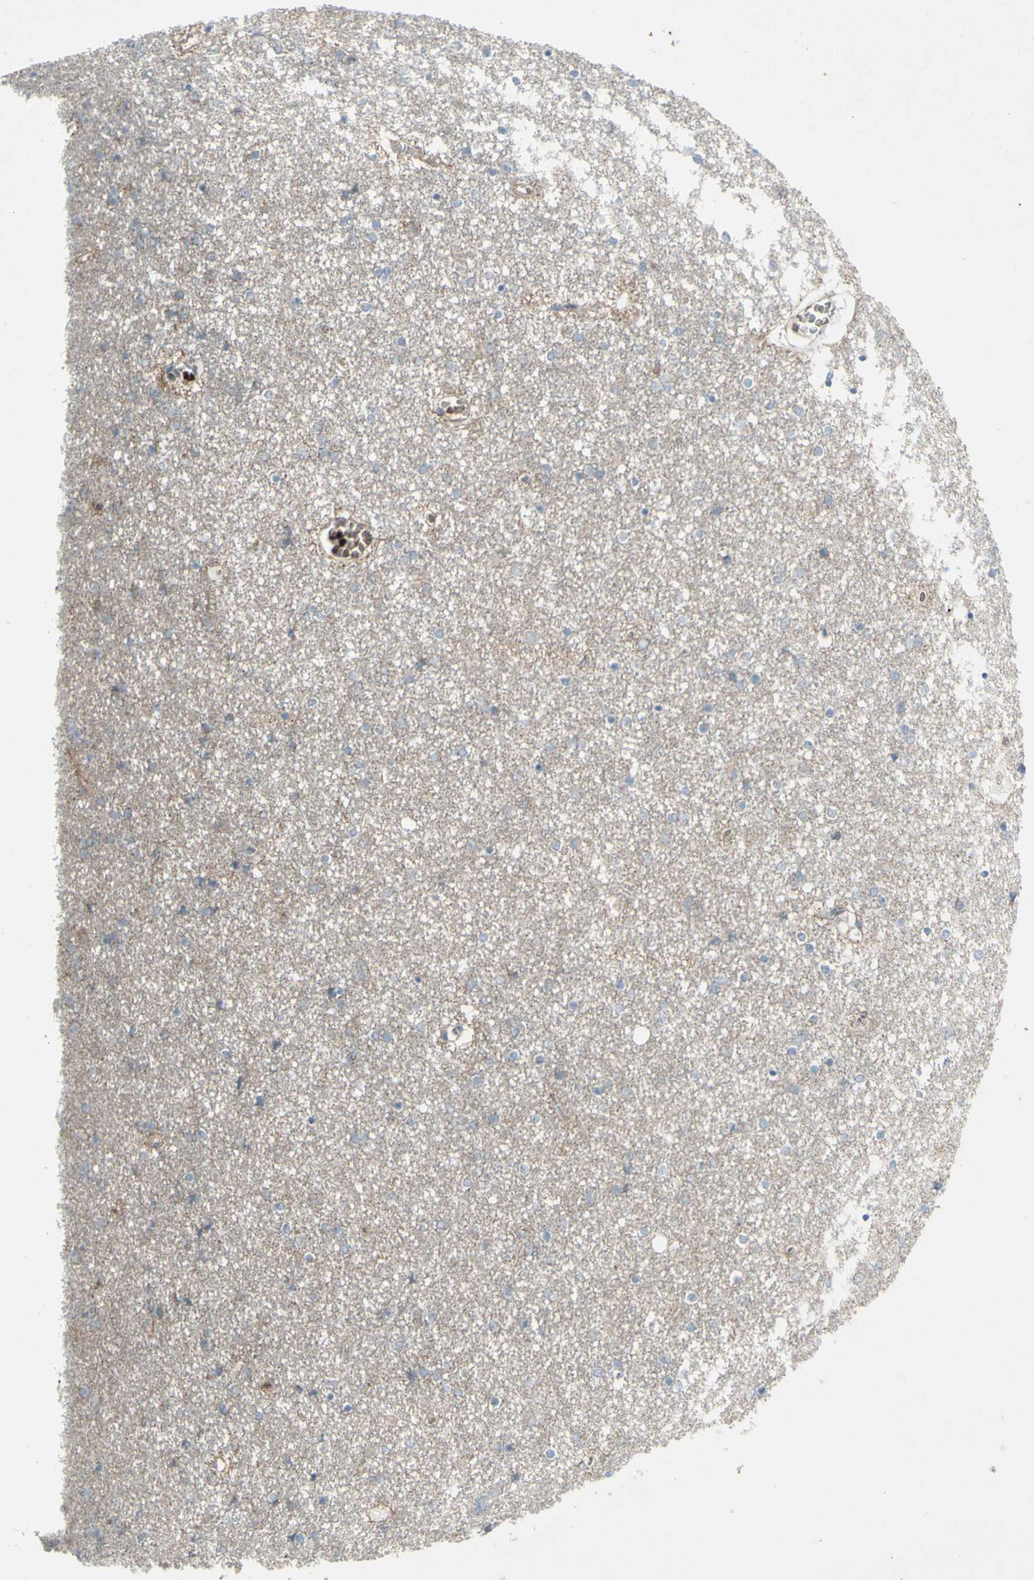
{"staining": {"intensity": "negative", "quantity": "none", "location": "none"}, "tissue": "caudate", "cell_type": "Glial cells", "image_type": "normal", "snomed": [{"axis": "morphology", "description": "Normal tissue, NOS"}, {"axis": "topography", "description": "Lateral ventricle wall"}], "caption": "A micrograph of human caudate is negative for staining in glial cells. (DAB (3,3'-diaminobenzidine) immunohistochemistry (IHC) visualized using brightfield microscopy, high magnification).", "gene": "SHC1", "patient": {"sex": "female", "age": 54}}